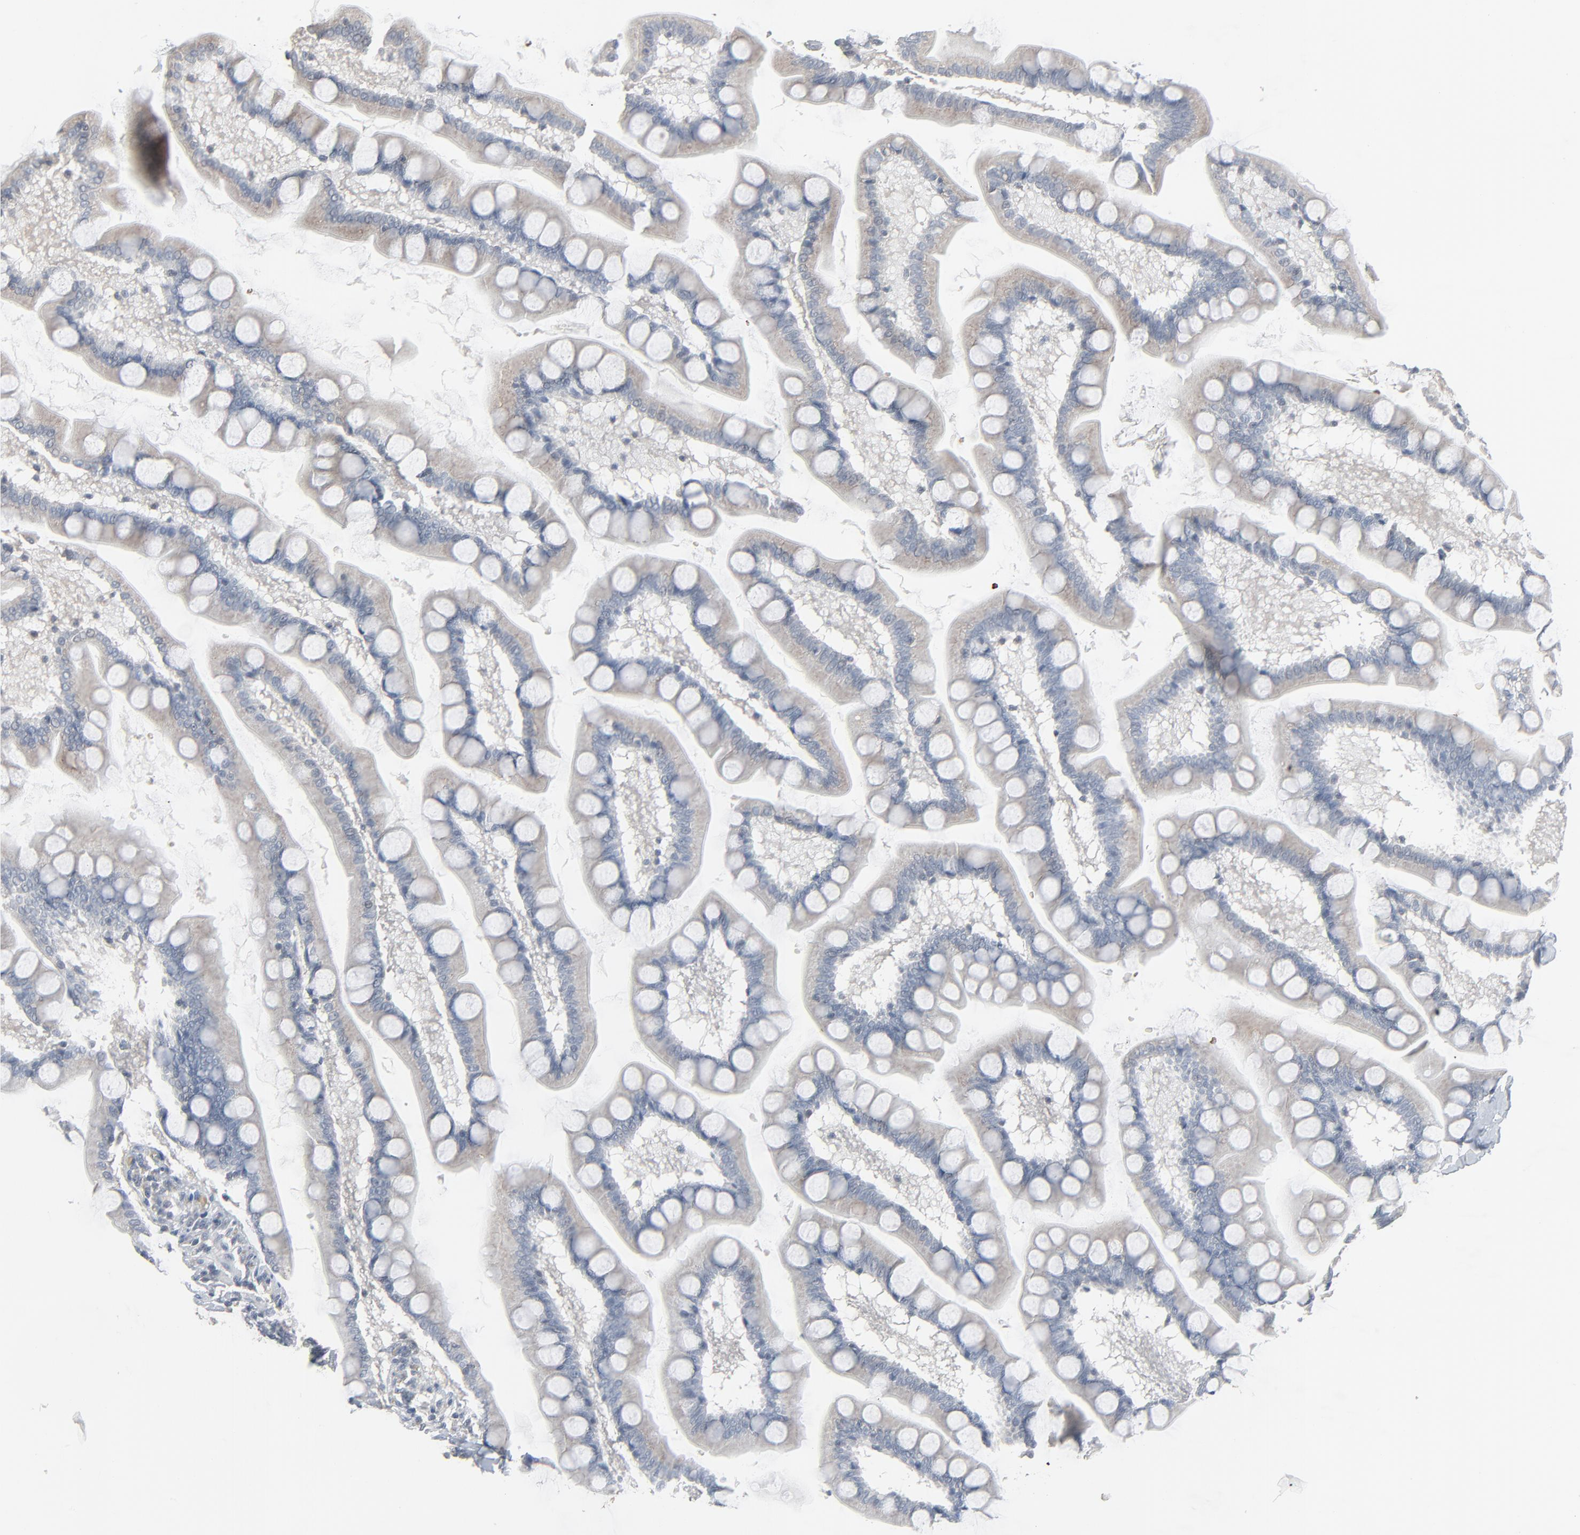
{"staining": {"intensity": "negative", "quantity": "none", "location": "none"}, "tissue": "small intestine", "cell_type": "Glandular cells", "image_type": "normal", "snomed": [{"axis": "morphology", "description": "Normal tissue, NOS"}, {"axis": "topography", "description": "Small intestine"}], "caption": "Small intestine stained for a protein using IHC exhibits no positivity glandular cells.", "gene": "SAGE1", "patient": {"sex": "male", "age": 41}}